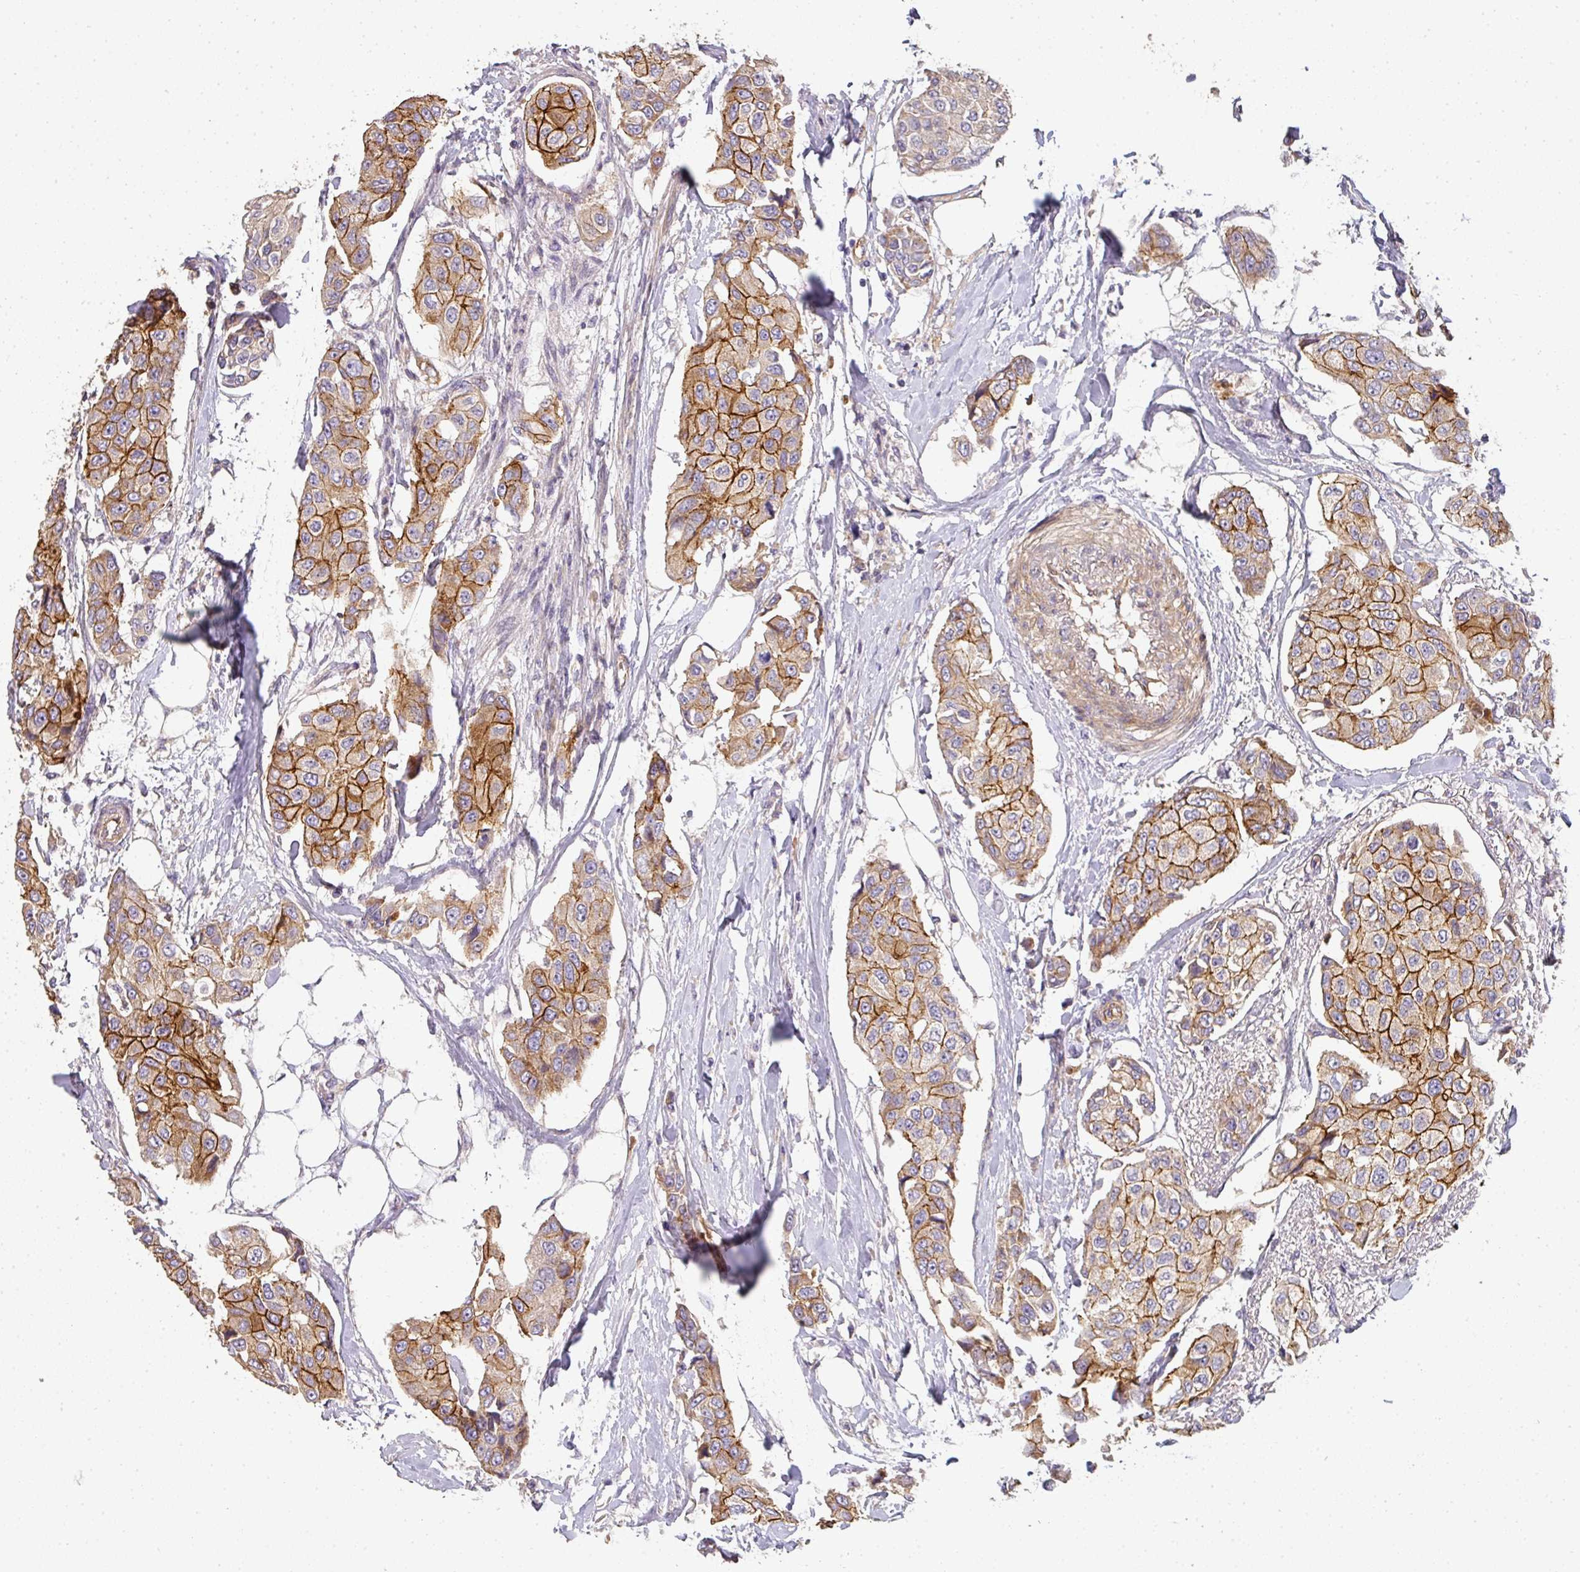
{"staining": {"intensity": "moderate", "quantity": ">75%", "location": "cytoplasmic/membranous"}, "tissue": "breast cancer", "cell_type": "Tumor cells", "image_type": "cancer", "snomed": [{"axis": "morphology", "description": "Duct carcinoma"}, {"axis": "topography", "description": "Breast"}], "caption": "High-power microscopy captured an immunohistochemistry histopathology image of breast cancer, revealing moderate cytoplasmic/membranous positivity in about >75% of tumor cells. Using DAB (brown) and hematoxylin (blue) stains, captured at high magnification using brightfield microscopy.", "gene": "PCDH1", "patient": {"sex": "female", "age": 80}}